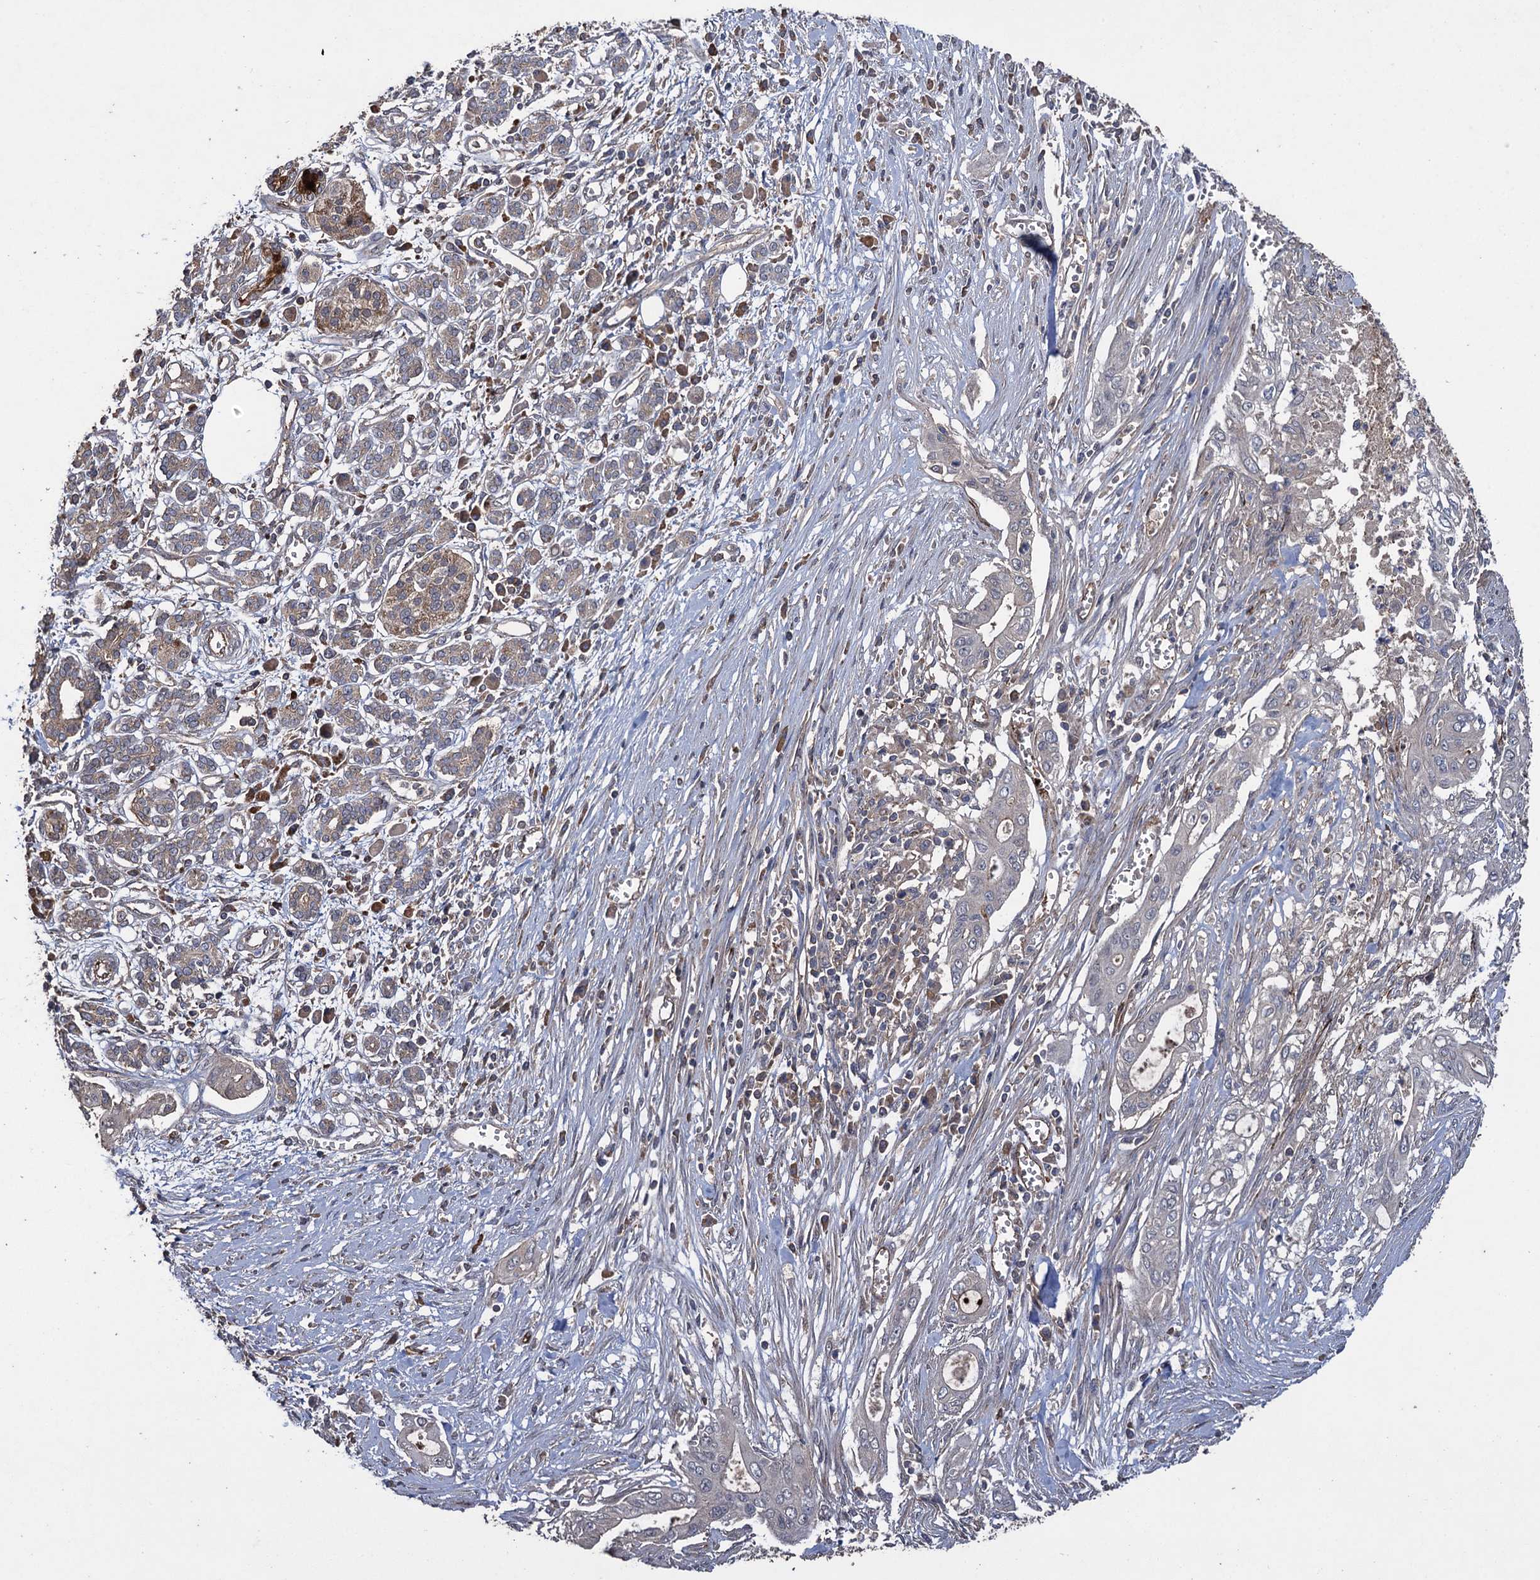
{"staining": {"intensity": "strong", "quantity": "<25%", "location": "cytoplasmic/membranous"}, "tissue": "pancreatic cancer", "cell_type": "Tumor cells", "image_type": "cancer", "snomed": [{"axis": "morphology", "description": "Adenocarcinoma, NOS"}, {"axis": "topography", "description": "Pancreas"}], "caption": "This image displays pancreatic cancer (adenocarcinoma) stained with immunohistochemistry to label a protein in brown. The cytoplasmic/membranous of tumor cells show strong positivity for the protein. Nuclei are counter-stained blue.", "gene": "TXNDC11", "patient": {"sex": "male", "age": 58}}